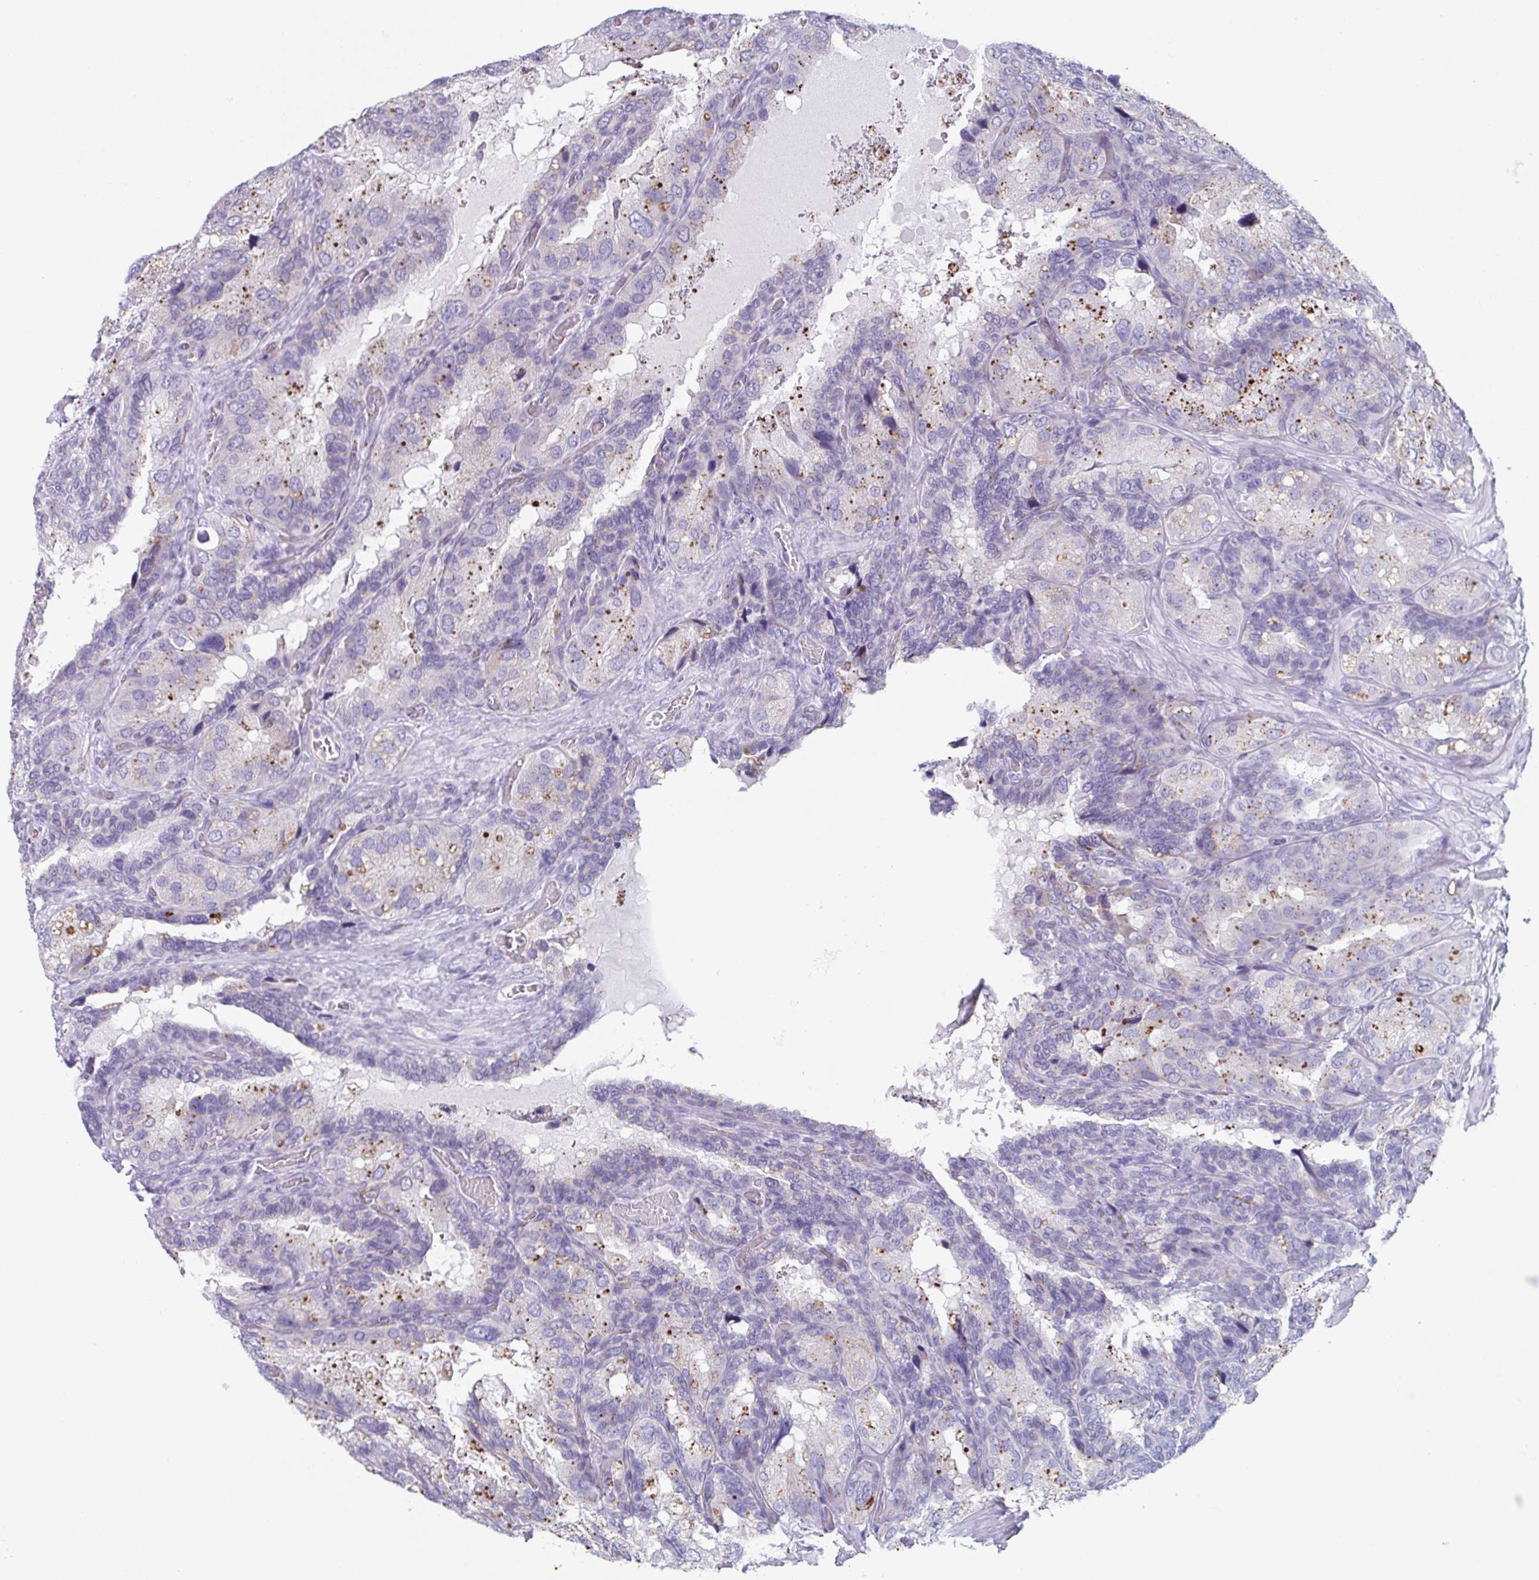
{"staining": {"intensity": "negative", "quantity": "none", "location": "none"}, "tissue": "seminal vesicle", "cell_type": "Glandular cells", "image_type": "normal", "snomed": [{"axis": "morphology", "description": "Normal tissue, NOS"}, {"axis": "topography", "description": "Seminal veicle"}], "caption": "This is an immunohistochemistry image of benign human seminal vesicle. There is no expression in glandular cells.", "gene": "LYRM2", "patient": {"sex": "male", "age": 60}}